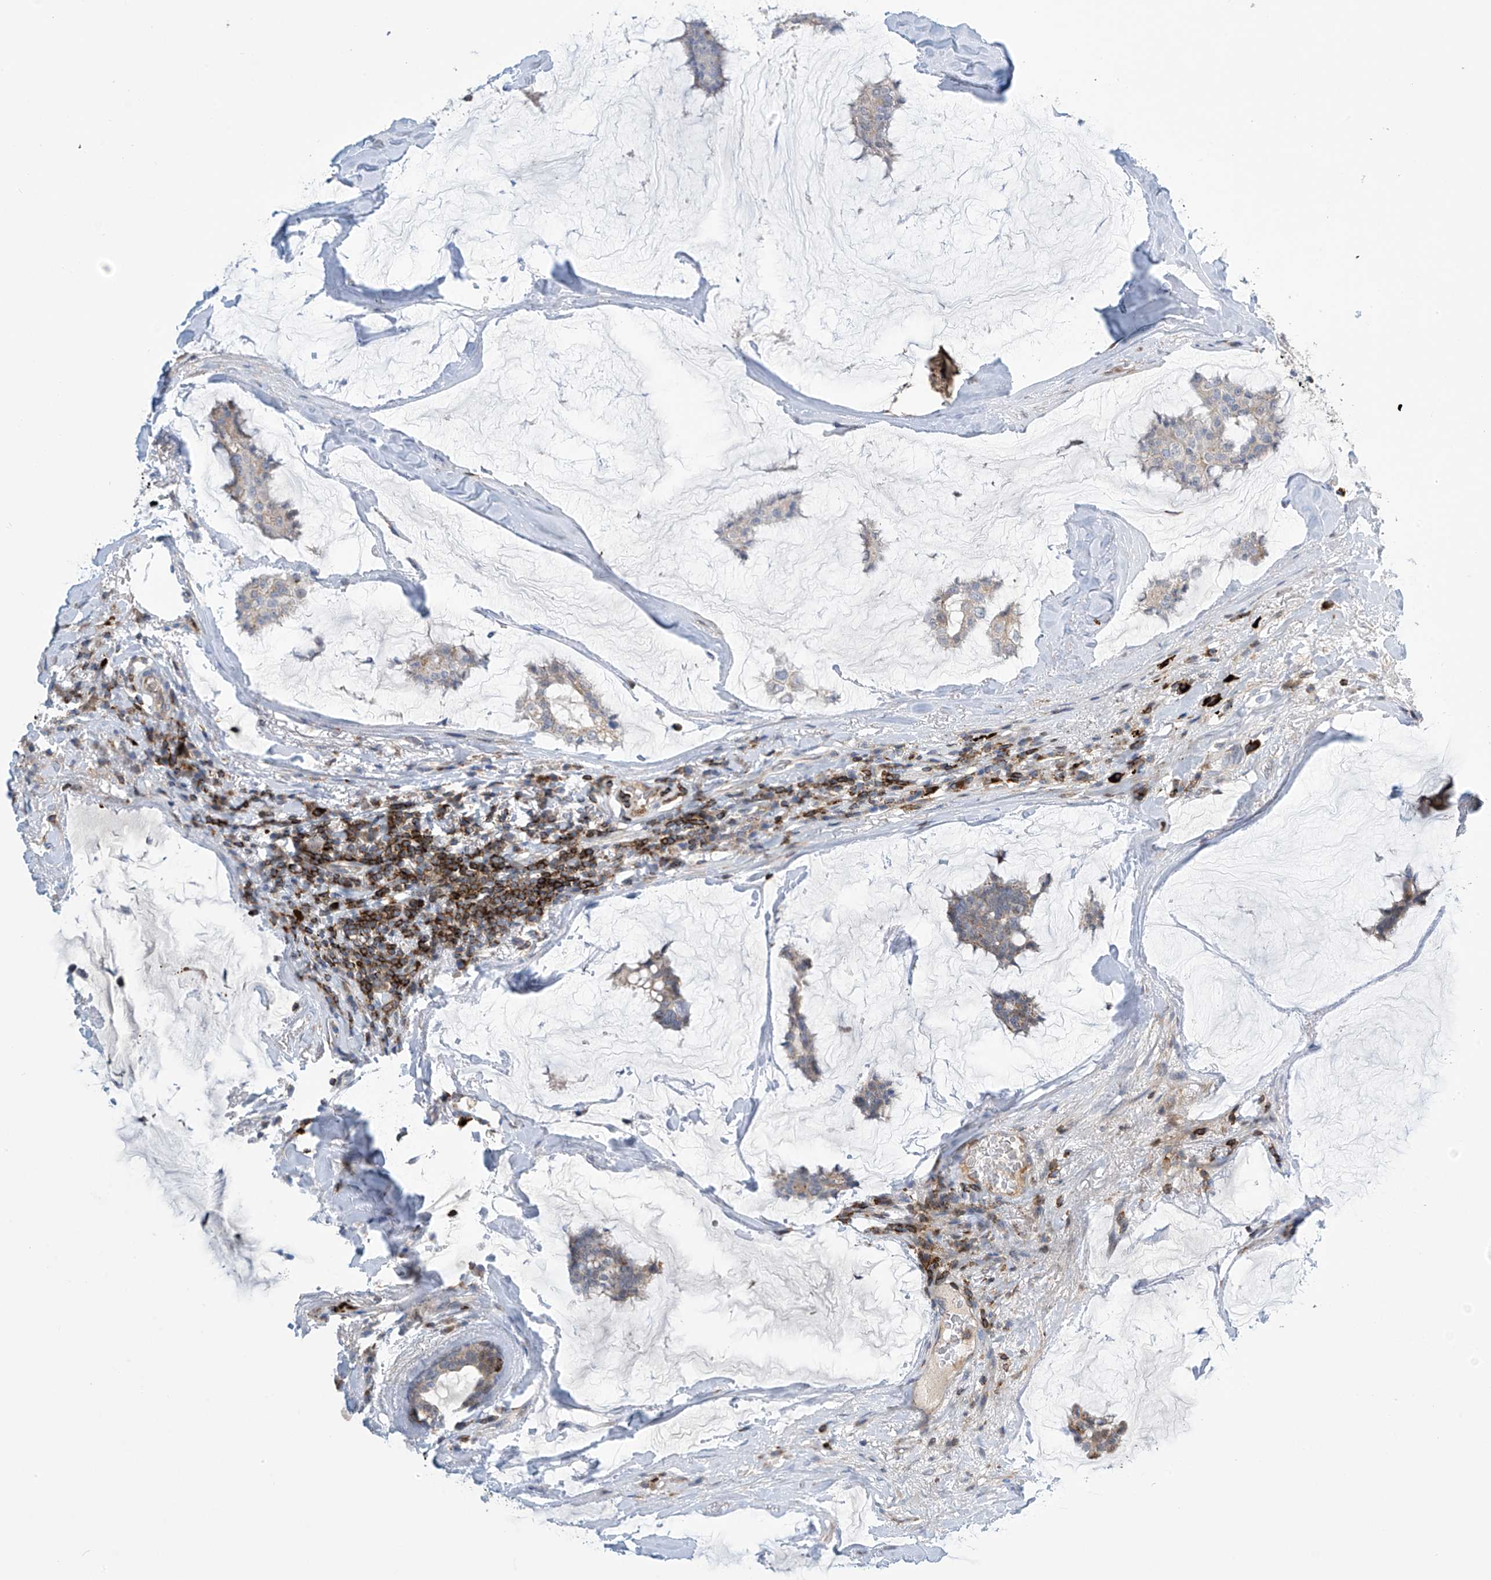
{"staining": {"intensity": "weak", "quantity": "<25%", "location": "cytoplasmic/membranous"}, "tissue": "breast cancer", "cell_type": "Tumor cells", "image_type": "cancer", "snomed": [{"axis": "morphology", "description": "Duct carcinoma"}, {"axis": "topography", "description": "Breast"}], "caption": "High magnification brightfield microscopy of invasive ductal carcinoma (breast) stained with DAB (brown) and counterstained with hematoxylin (blue): tumor cells show no significant staining. Brightfield microscopy of IHC stained with DAB (brown) and hematoxylin (blue), captured at high magnification.", "gene": "IBA57", "patient": {"sex": "female", "age": 93}}